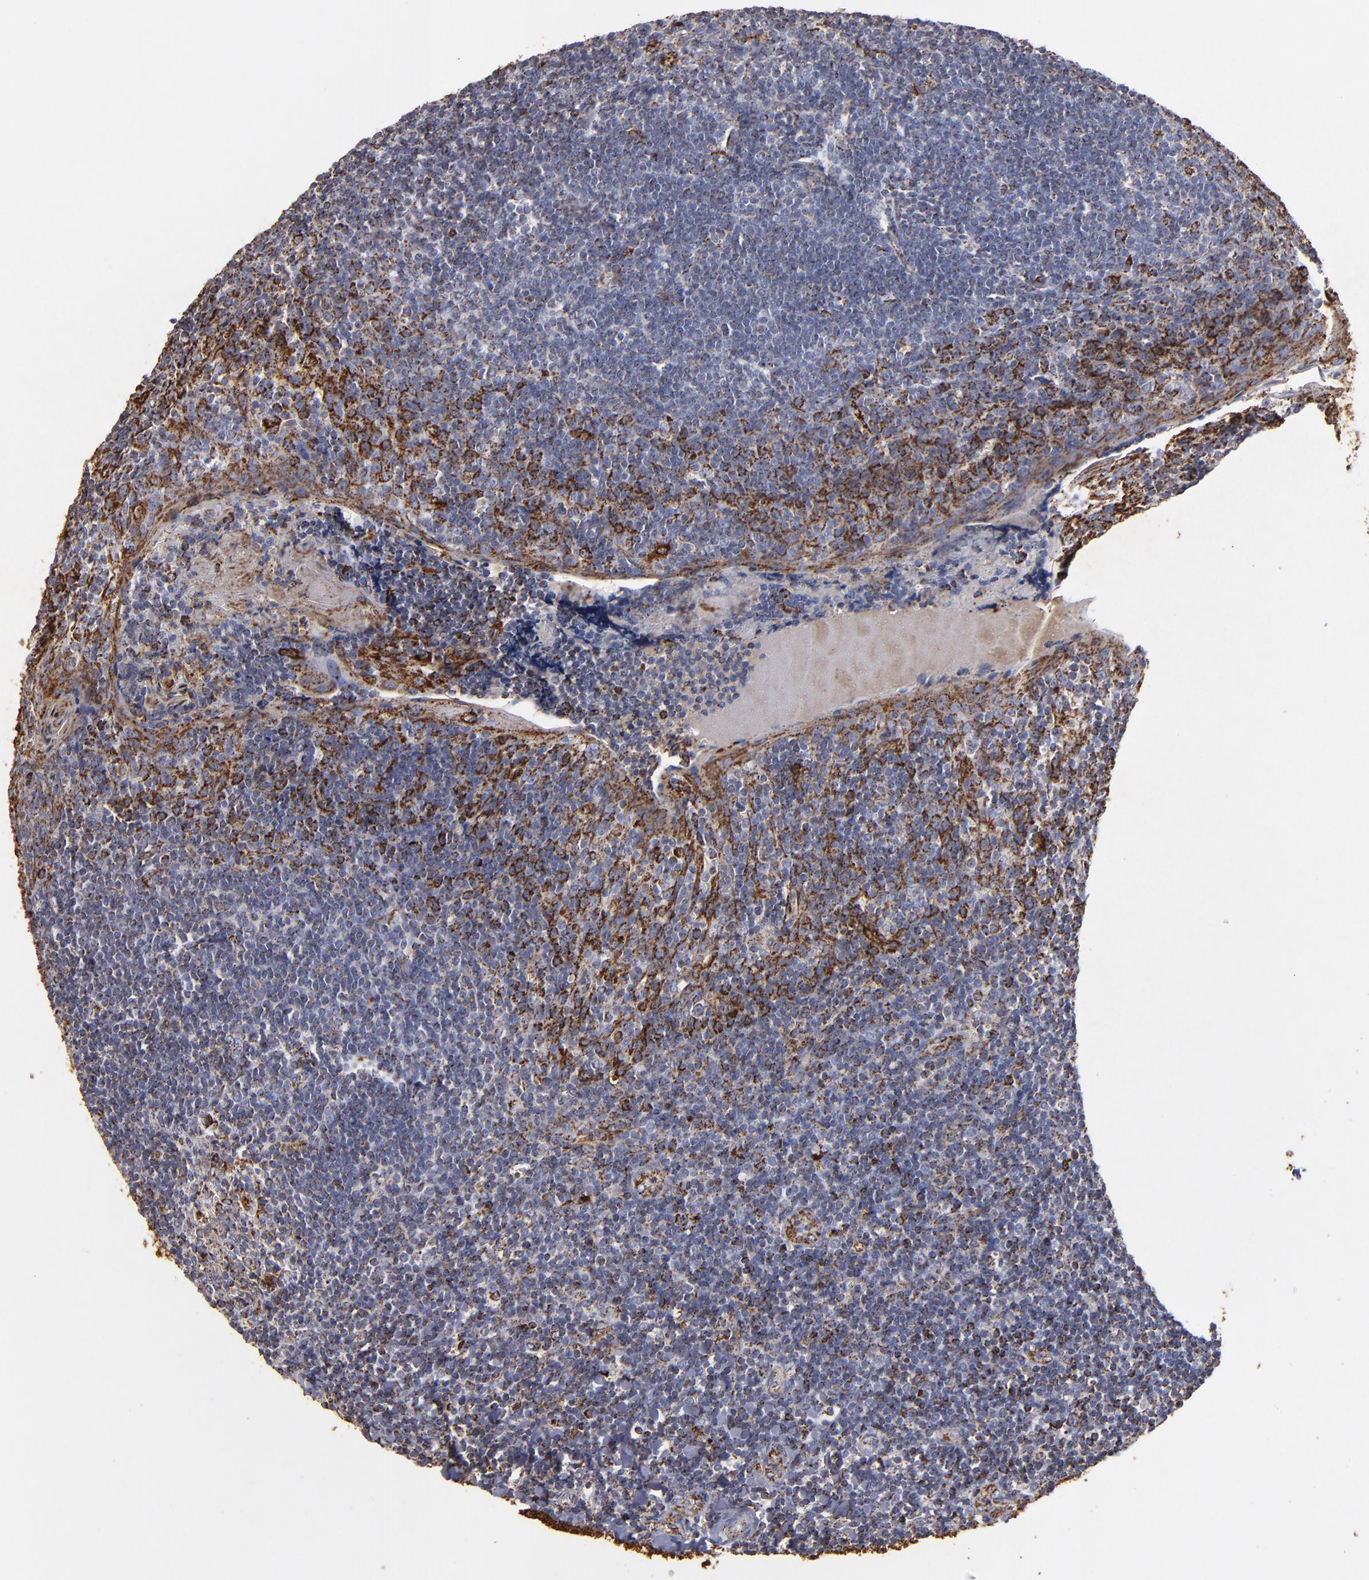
{"staining": {"intensity": "moderate", "quantity": ">75%", "location": "cytoplasmic/membranous"}, "tissue": "tonsil", "cell_type": "Germinal center cells", "image_type": "normal", "snomed": [{"axis": "morphology", "description": "Normal tissue, NOS"}, {"axis": "topography", "description": "Tonsil"}], "caption": "Immunohistochemical staining of unremarkable human tonsil displays >75% levels of moderate cytoplasmic/membranous protein positivity in approximately >75% of germinal center cells. Immunohistochemistry stains the protein of interest in brown and the nuclei are stained blue.", "gene": "SOD2", "patient": {"sex": "male", "age": 20}}